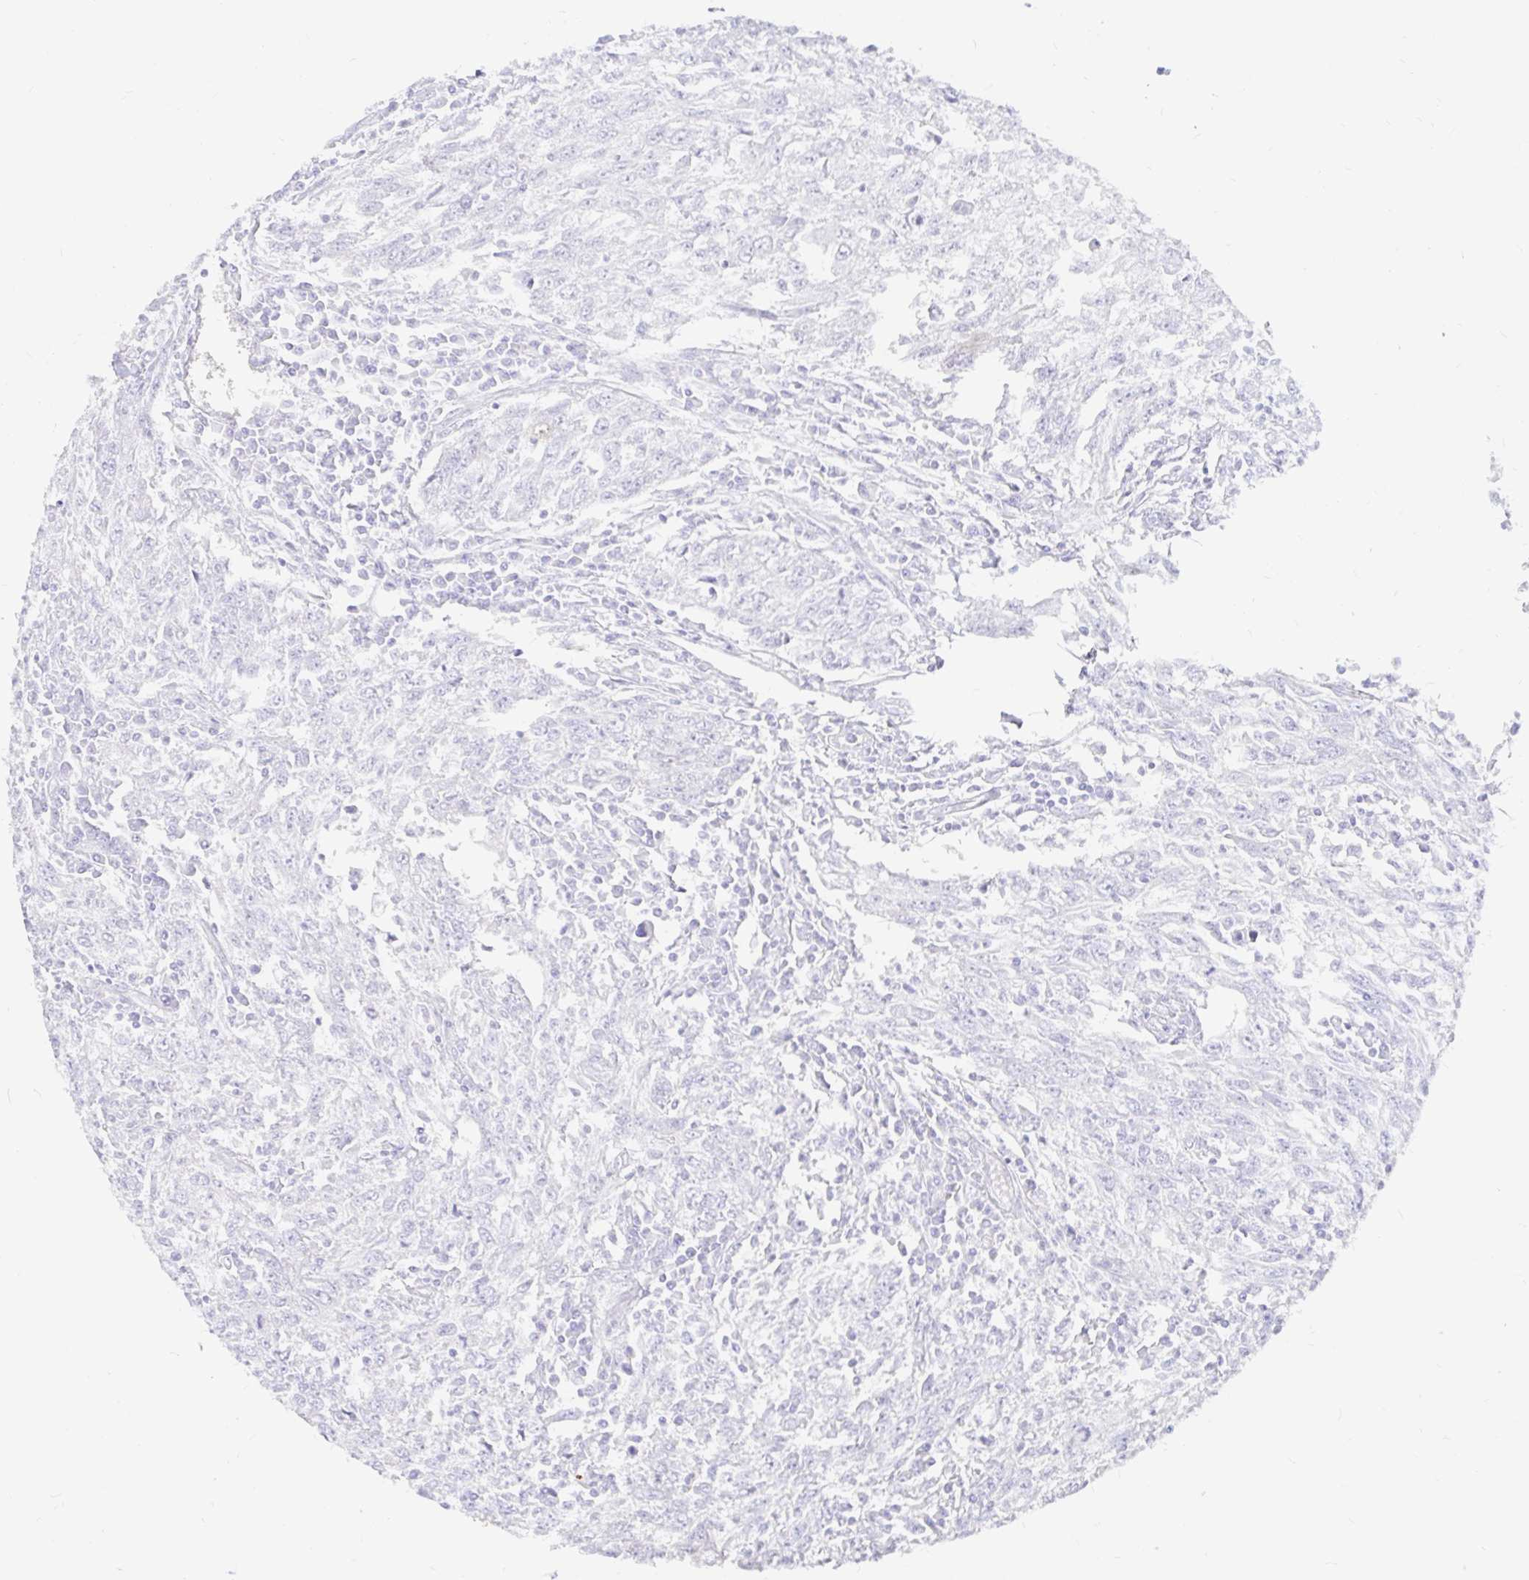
{"staining": {"intensity": "negative", "quantity": "none", "location": "none"}, "tissue": "breast cancer", "cell_type": "Tumor cells", "image_type": "cancer", "snomed": [{"axis": "morphology", "description": "Duct carcinoma"}, {"axis": "topography", "description": "Breast"}], "caption": "The micrograph reveals no staining of tumor cells in breast invasive ductal carcinoma.", "gene": "PPP1R1B", "patient": {"sex": "female", "age": 50}}